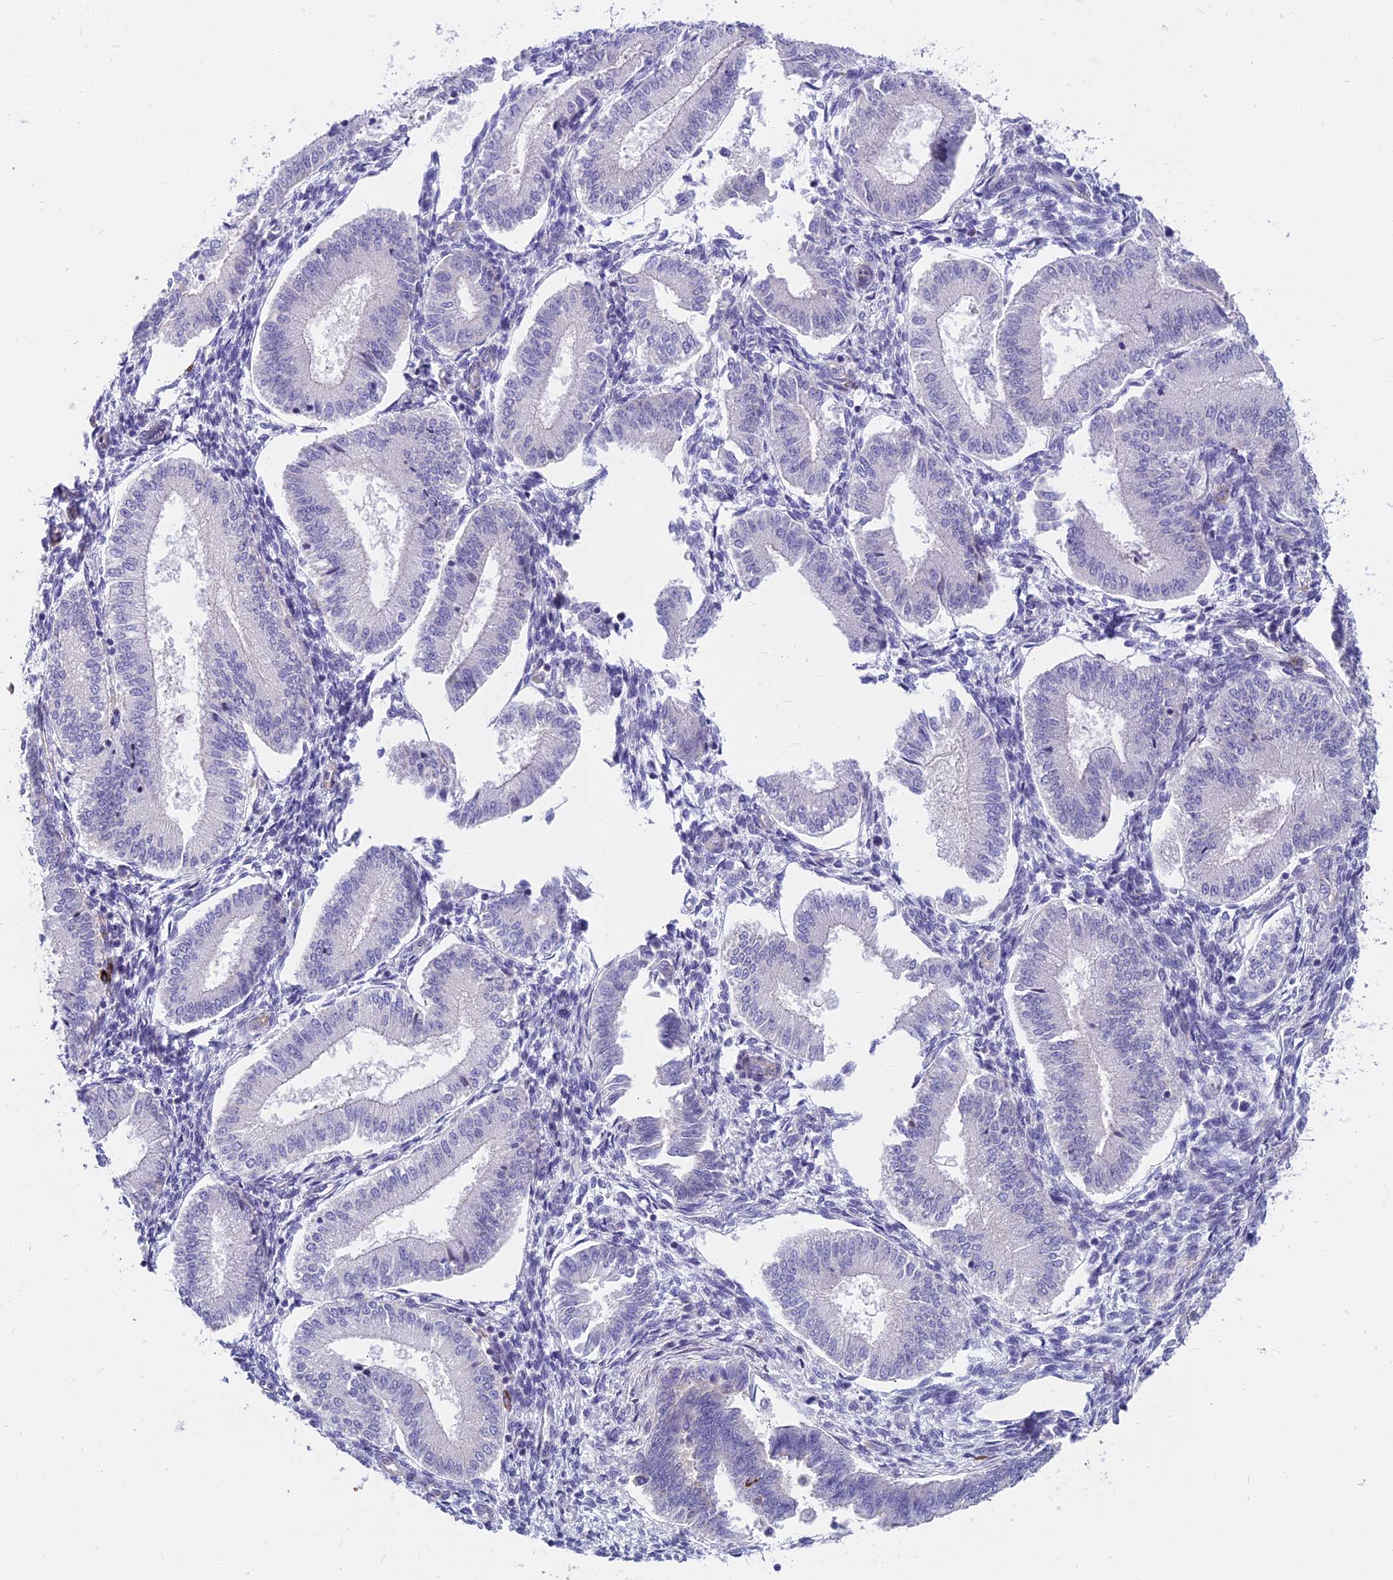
{"staining": {"intensity": "negative", "quantity": "none", "location": "none"}, "tissue": "endometrium", "cell_type": "Cells in endometrial stroma", "image_type": "normal", "snomed": [{"axis": "morphology", "description": "Normal tissue, NOS"}, {"axis": "topography", "description": "Endometrium"}], "caption": "The immunohistochemistry (IHC) micrograph has no significant staining in cells in endometrial stroma of endometrium.", "gene": "HLA", "patient": {"sex": "female", "age": 39}}